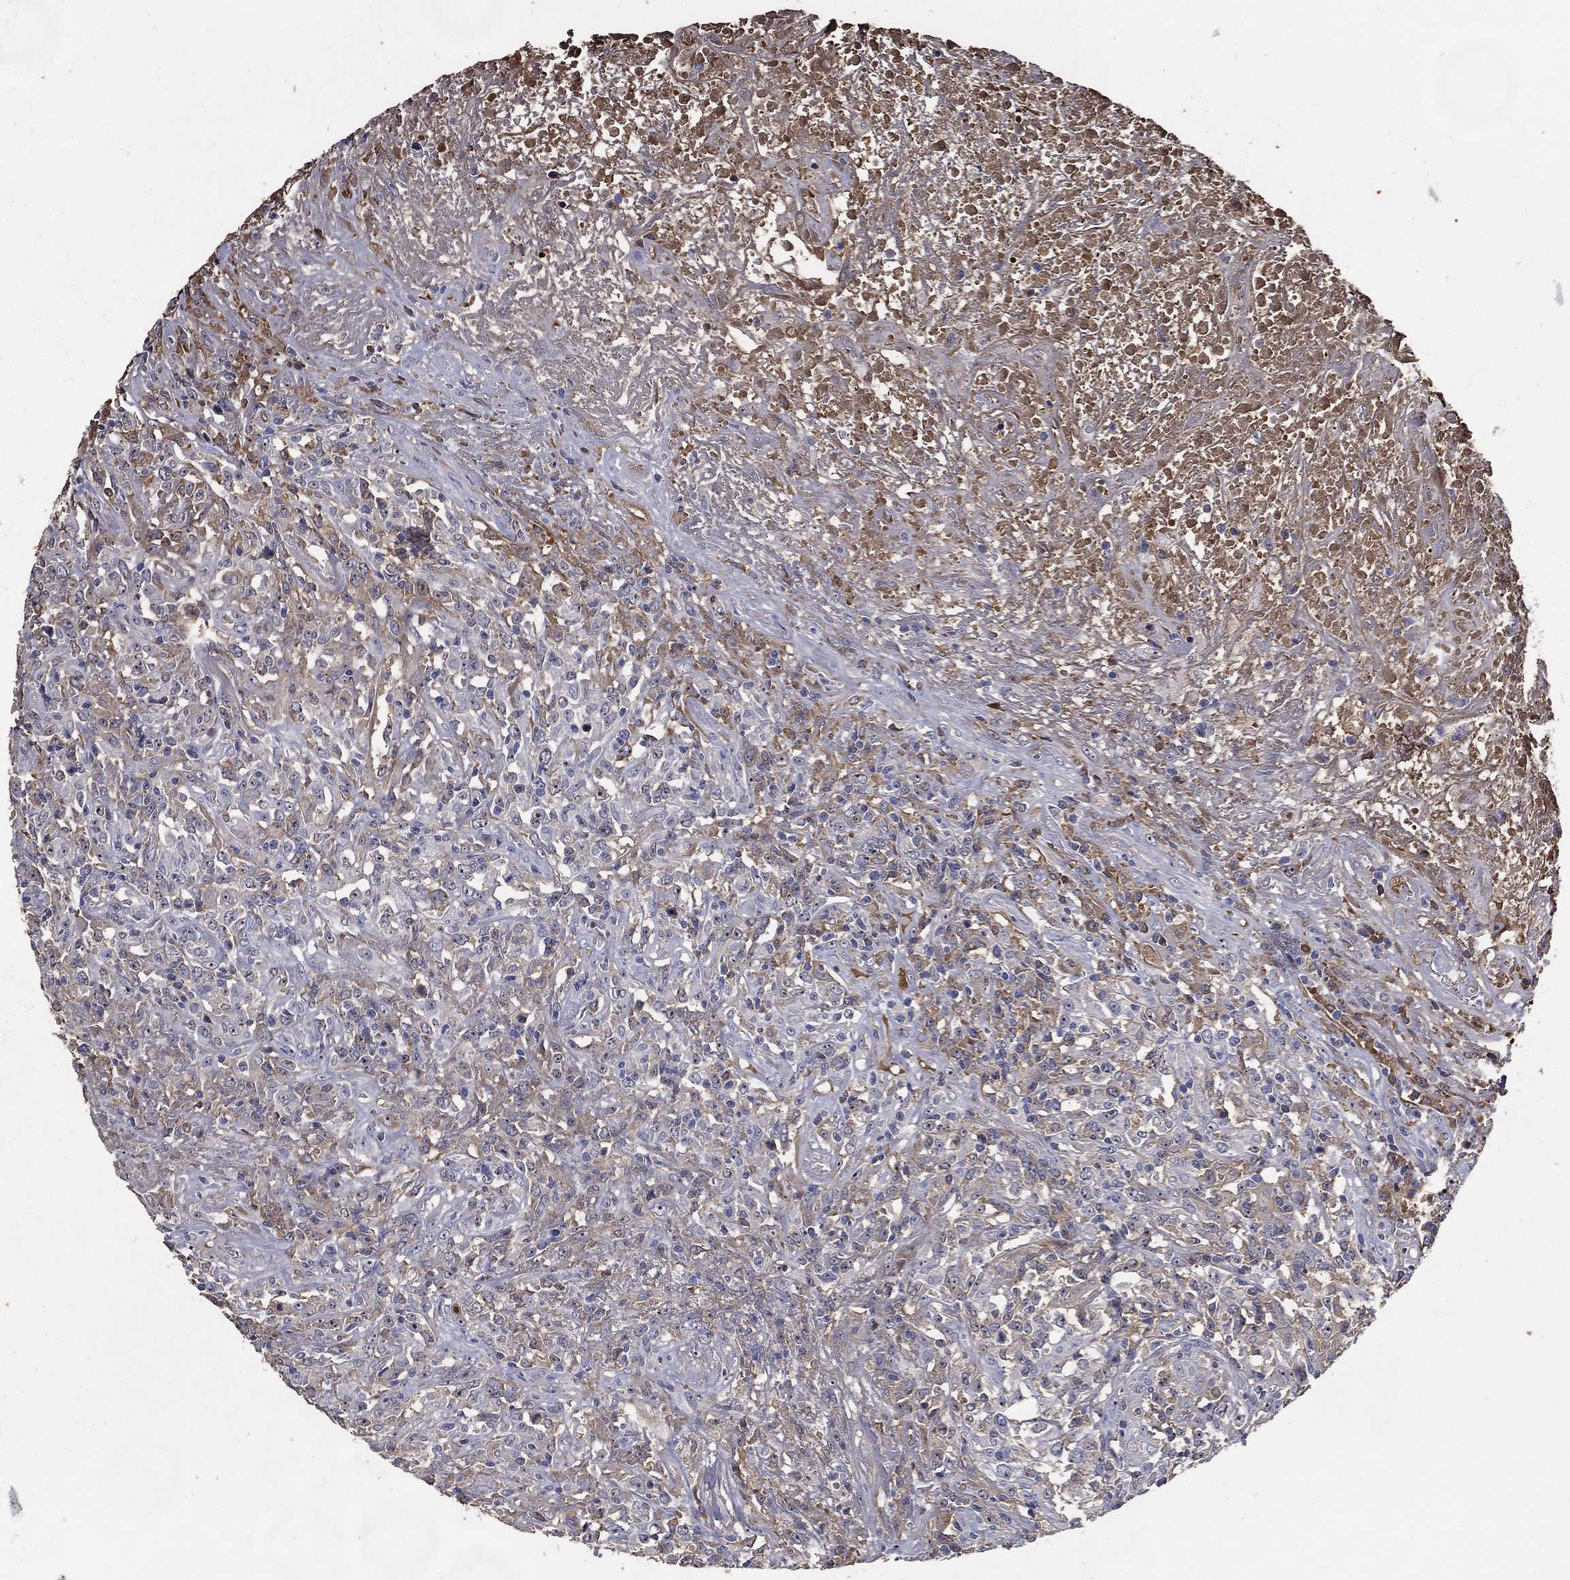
{"staining": {"intensity": "negative", "quantity": "none", "location": "none"}, "tissue": "lymphoma", "cell_type": "Tumor cells", "image_type": "cancer", "snomed": [{"axis": "morphology", "description": "Malignant lymphoma, non-Hodgkin's type, High grade"}, {"axis": "topography", "description": "Lung"}], "caption": "DAB immunohistochemical staining of lymphoma shows no significant expression in tumor cells. The staining was performed using DAB to visualize the protein expression in brown, while the nuclei were stained in blue with hematoxylin (Magnification: 20x).", "gene": "EFNA1", "patient": {"sex": "male", "age": 79}}